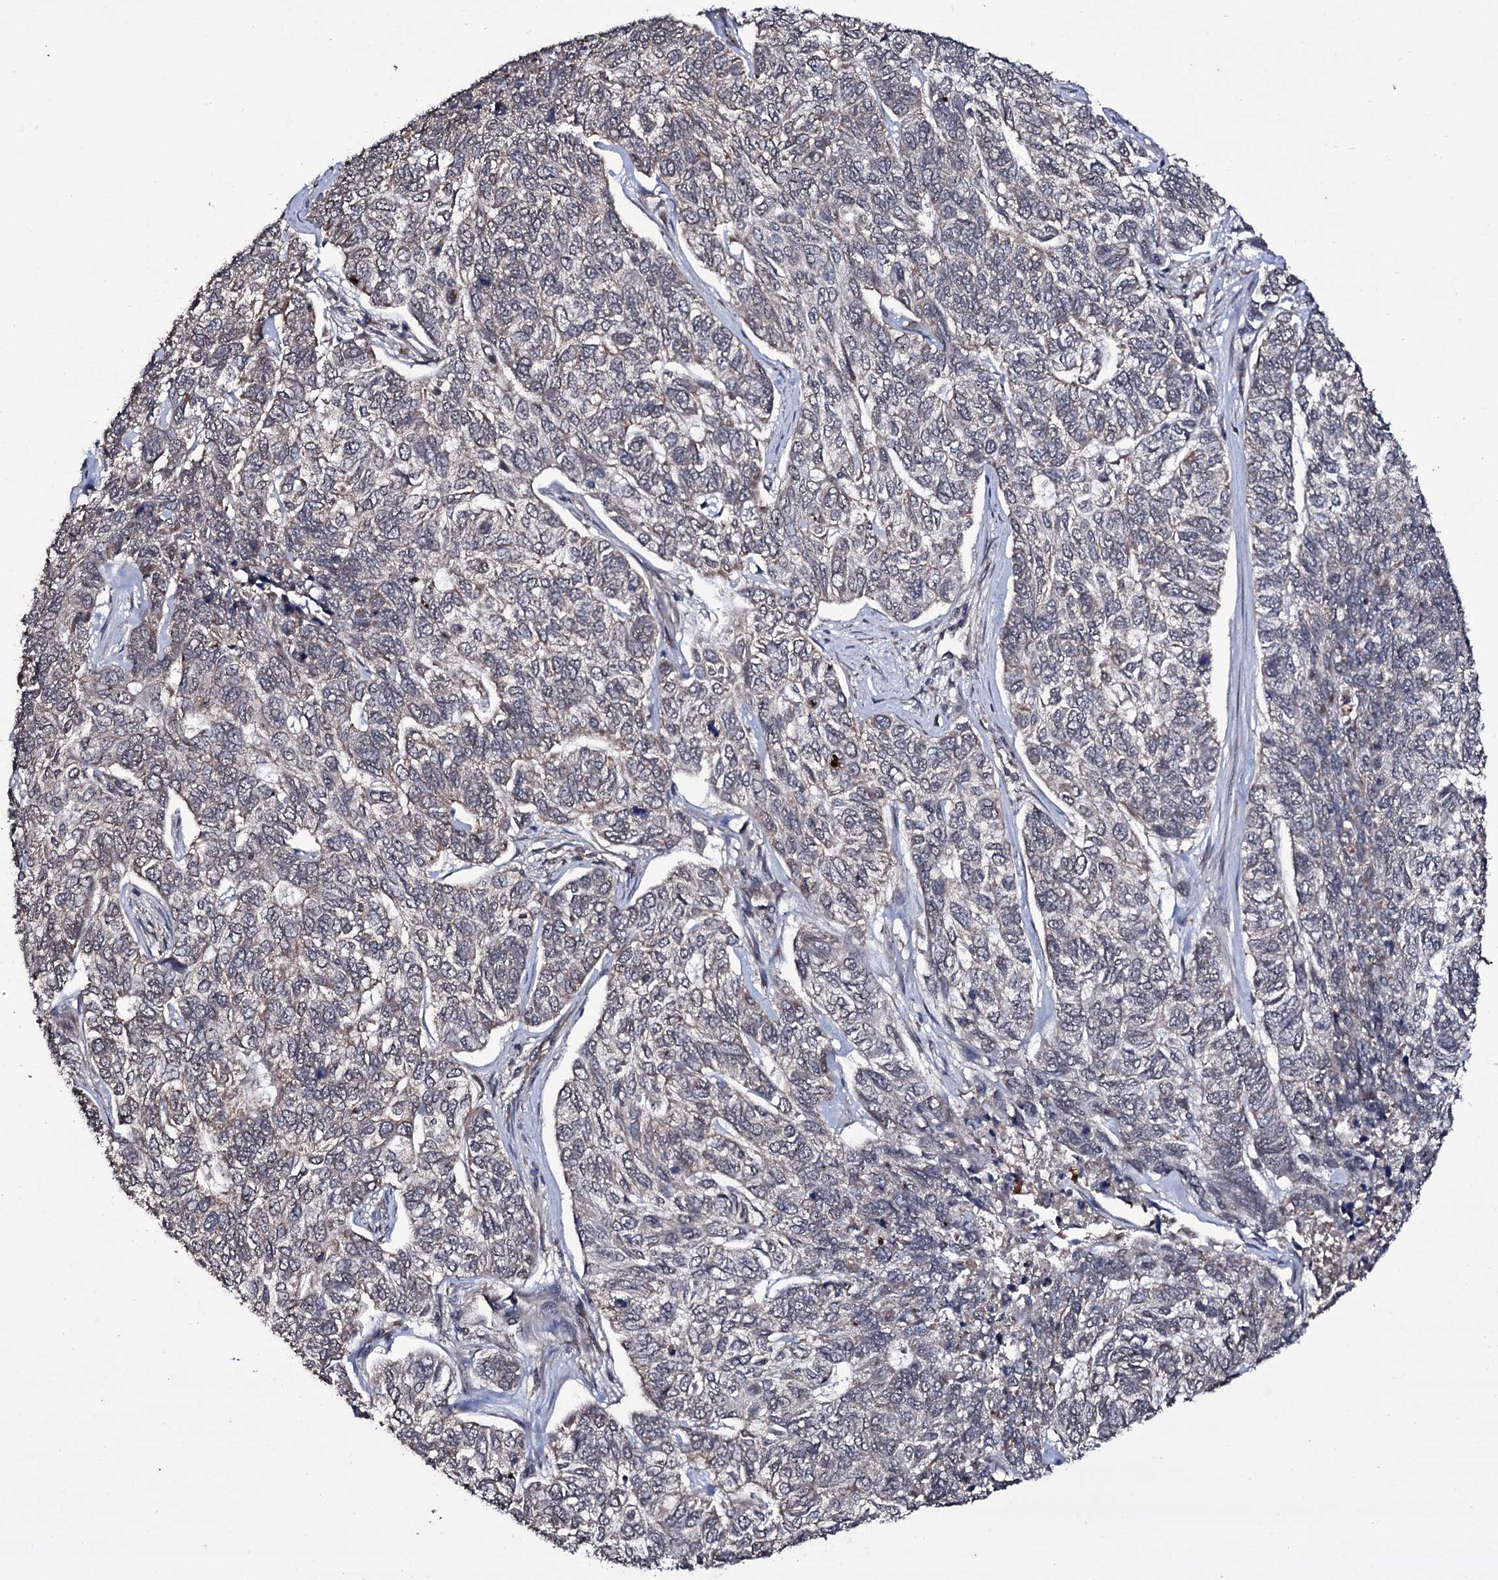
{"staining": {"intensity": "weak", "quantity": "<25%", "location": "cytoplasmic/membranous"}, "tissue": "skin cancer", "cell_type": "Tumor cells", "image_type": "cancer", "snomed": [{"axis": "morphology", "description": "Basal cell carcinoma"}, {"axis": "topography", "description": "Skin"}], "caption": "Immunohistochemistry photomicrograph of neoplastic tissue: skin cancer stained with DAB exhibits no significant protein expression in tumor cells. (Brightfield microscopy of DAB (3,3'-diaminobenzidine) IHC at high magnification).", "gene": "MRPS31", "patient": {"sex": "female", "age": 65}}